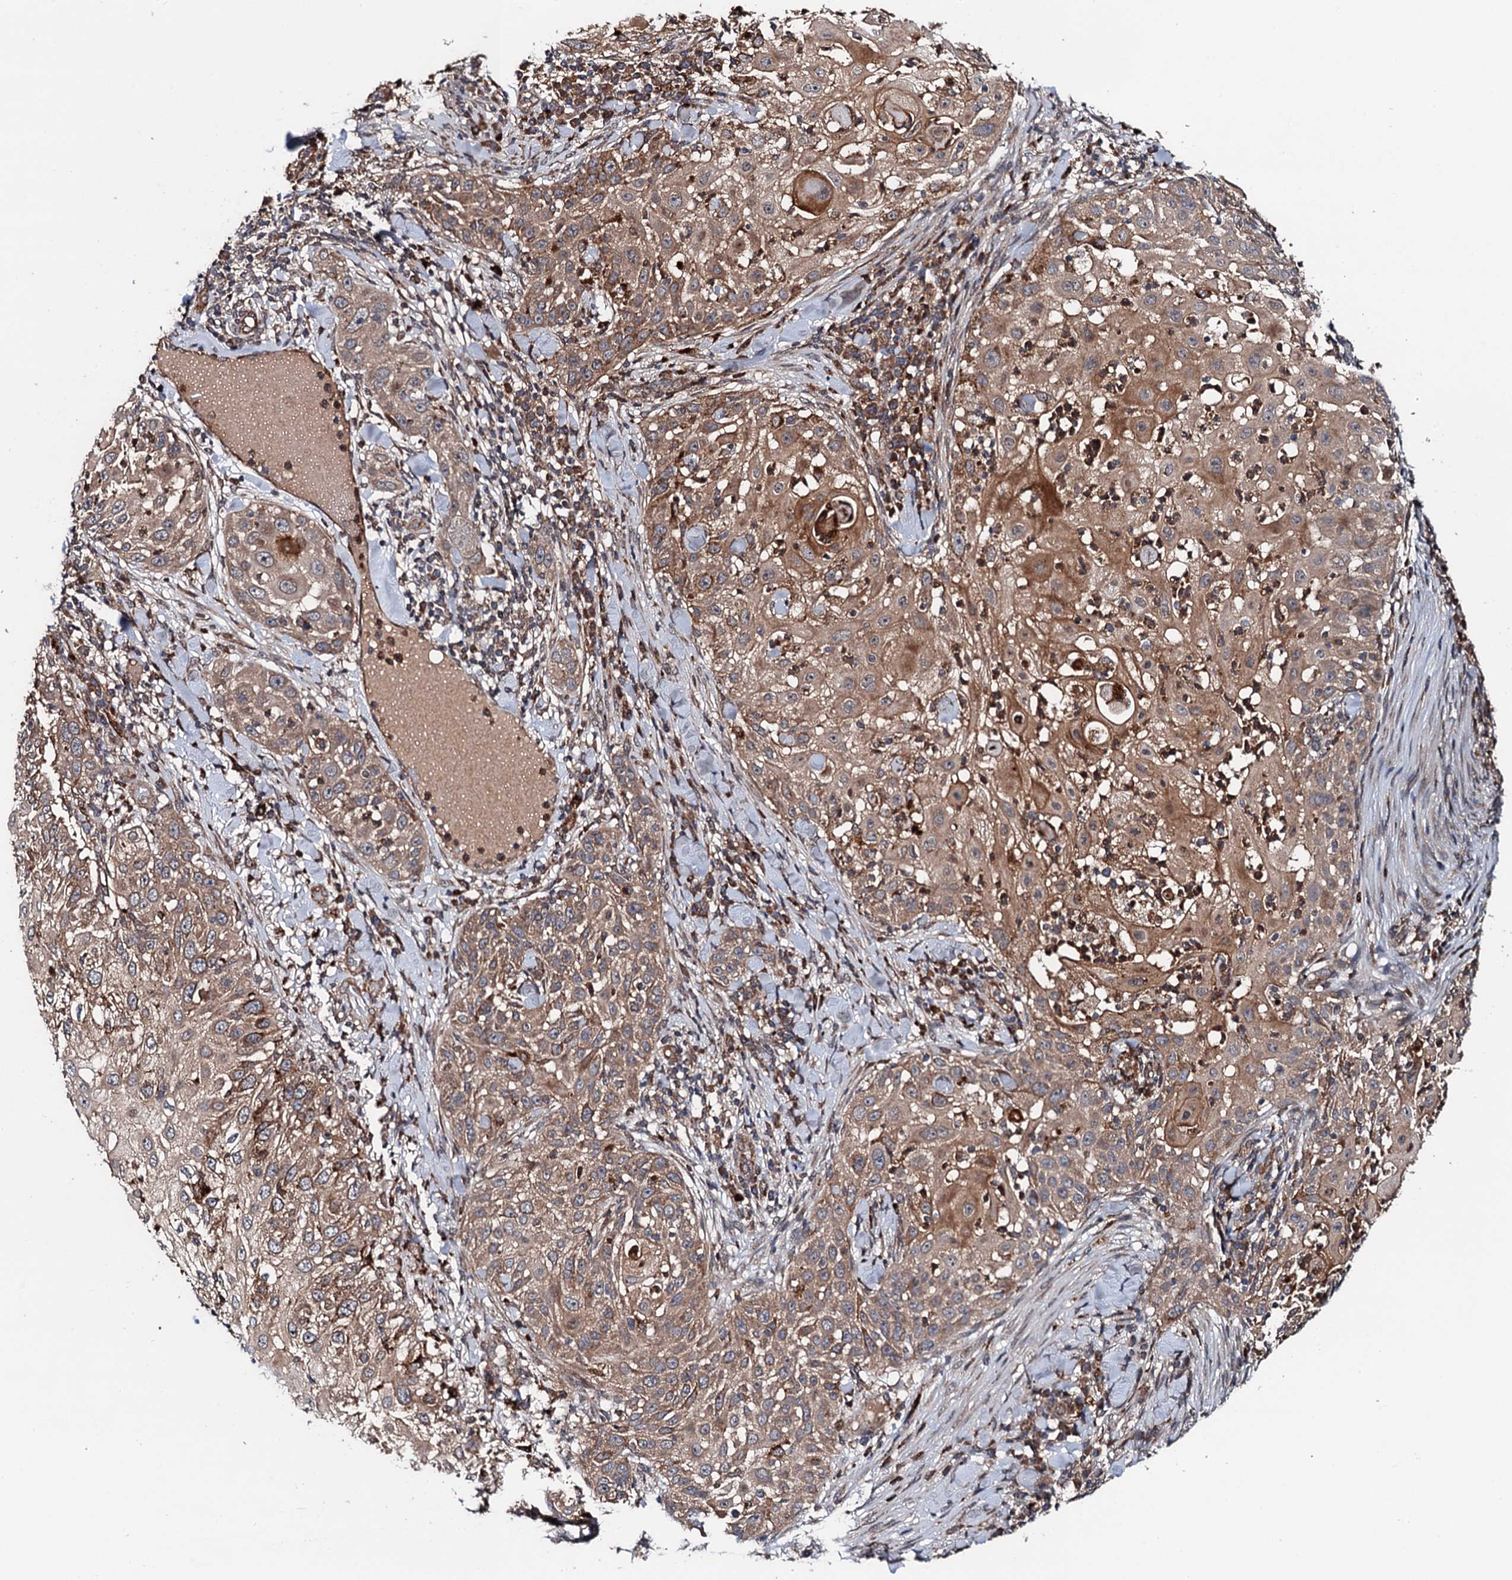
{"staining": {"intensity": "moderate", "quantity": ">75%", "location": "cytoplasmic/membranous"}, "tissue": "skin cancer", "cell_type": "Tumor cells", "image_type": "cancer", "snomed": [{"axis": "morphology", "description": "Squamous cell carcinoma, NOS"}, {"axis": "topography", "description": "Skin"}], "caption": "A medium amount of moderate cytoplasmic/membranous expression is present in about >75% of tumor cells in squamous cell carcinoma (skin) tissue.", "gene": "NLRP10", "patient": {"sex": "female", "age": 44}}